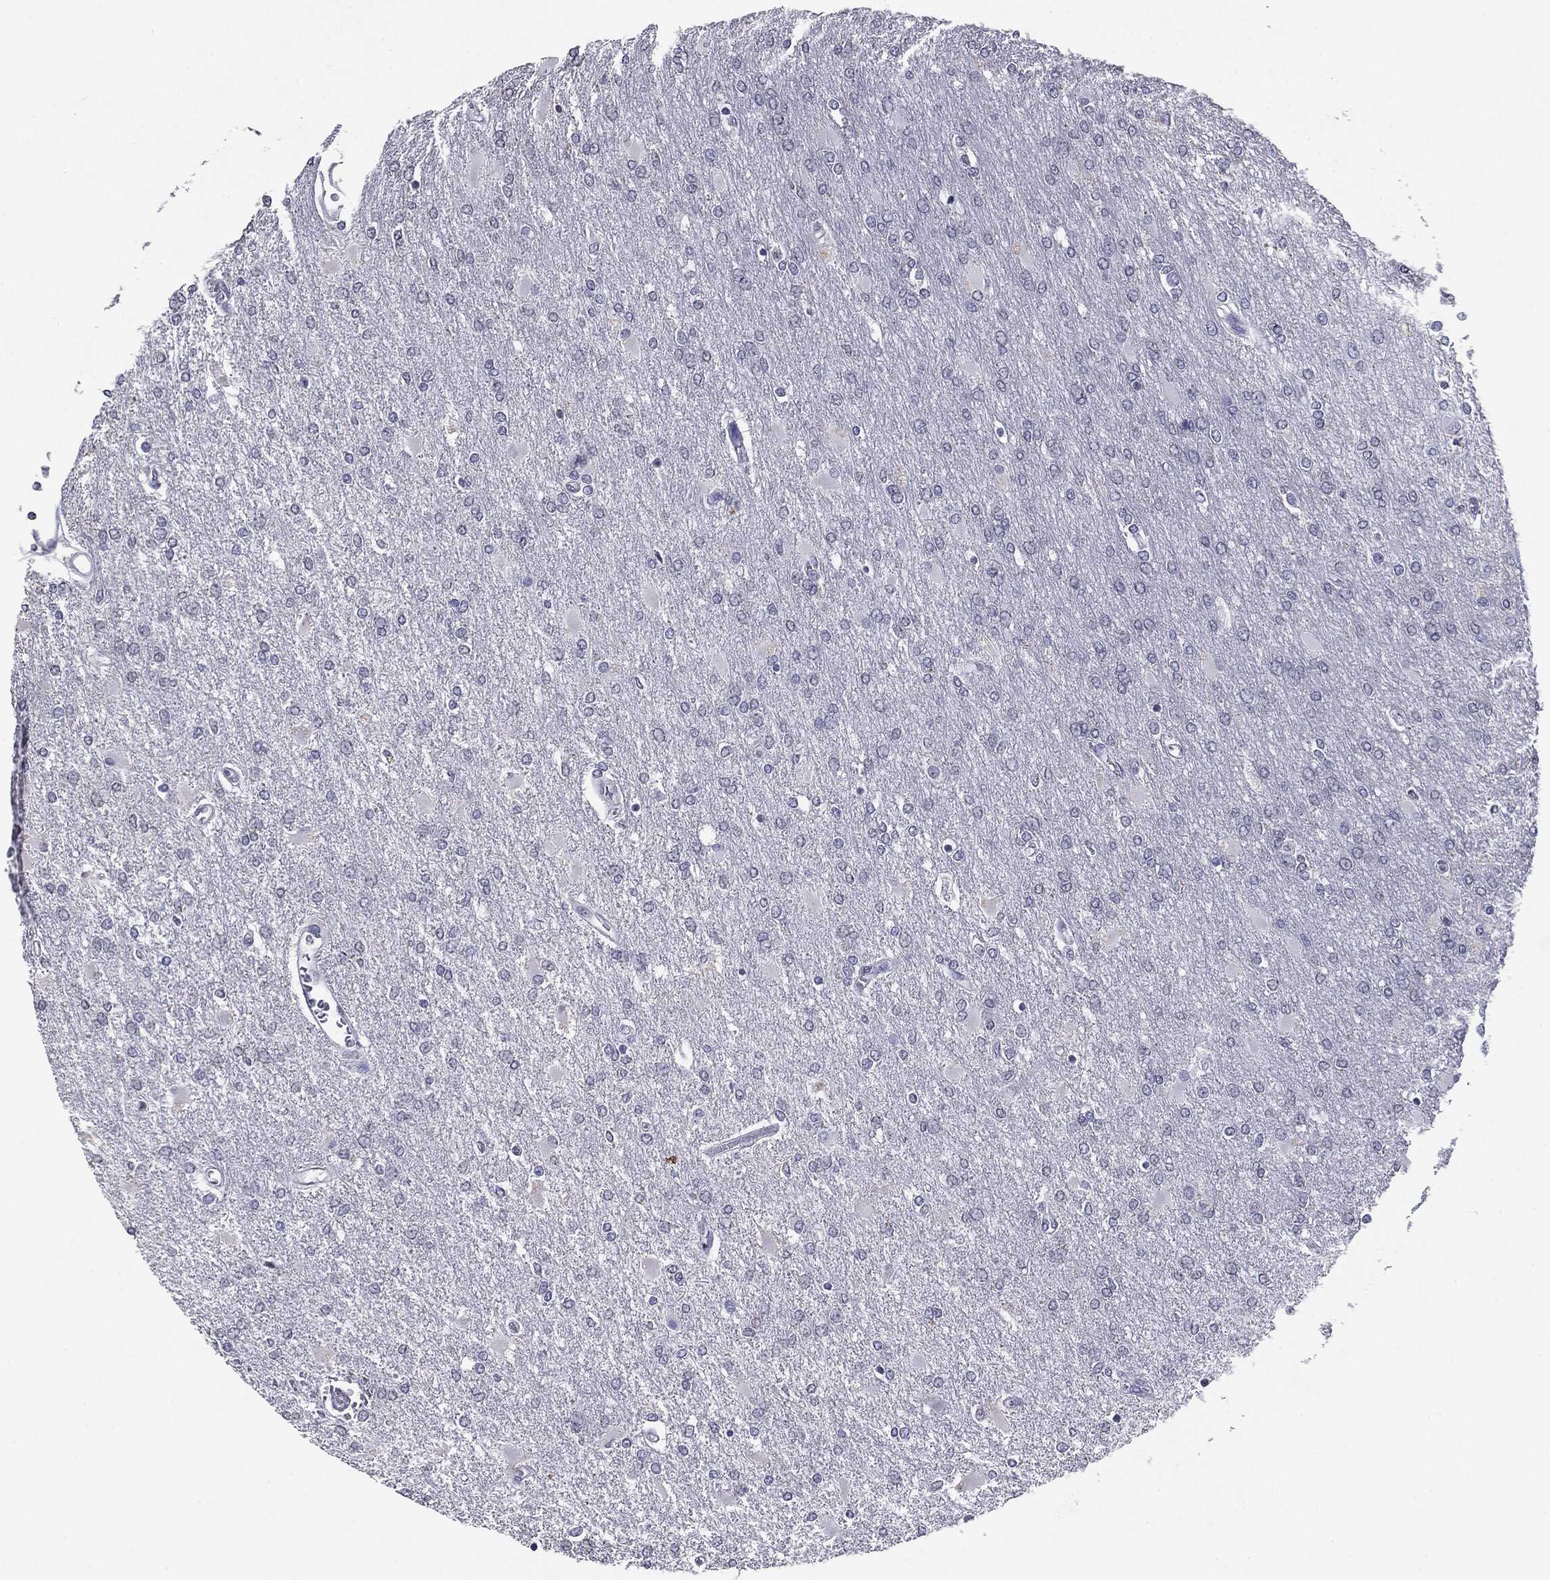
{"staining": {"intensity": "negative", "quantity": "none", "location": "none"}, "tissue": "glioma", "cell_type": "Tumor cells", "image_type": "cancer", "snomed": [{"axis": "morphology", "description": "Glioma, malignant, High grade"}, {"axis": "topography", "description": "Cerebral cortex"}], "caption": "Immunohistochemical staining of human malignant high-grade glioma displays no significant expression in tumor cells. Brightfield microscopy of immunohistochemistry stained with DAB (brown) and hematoxylin (blue), captured at high magnification.", "gene": "SERPINB4", "patient": {"sex": "male", "age": 79}}